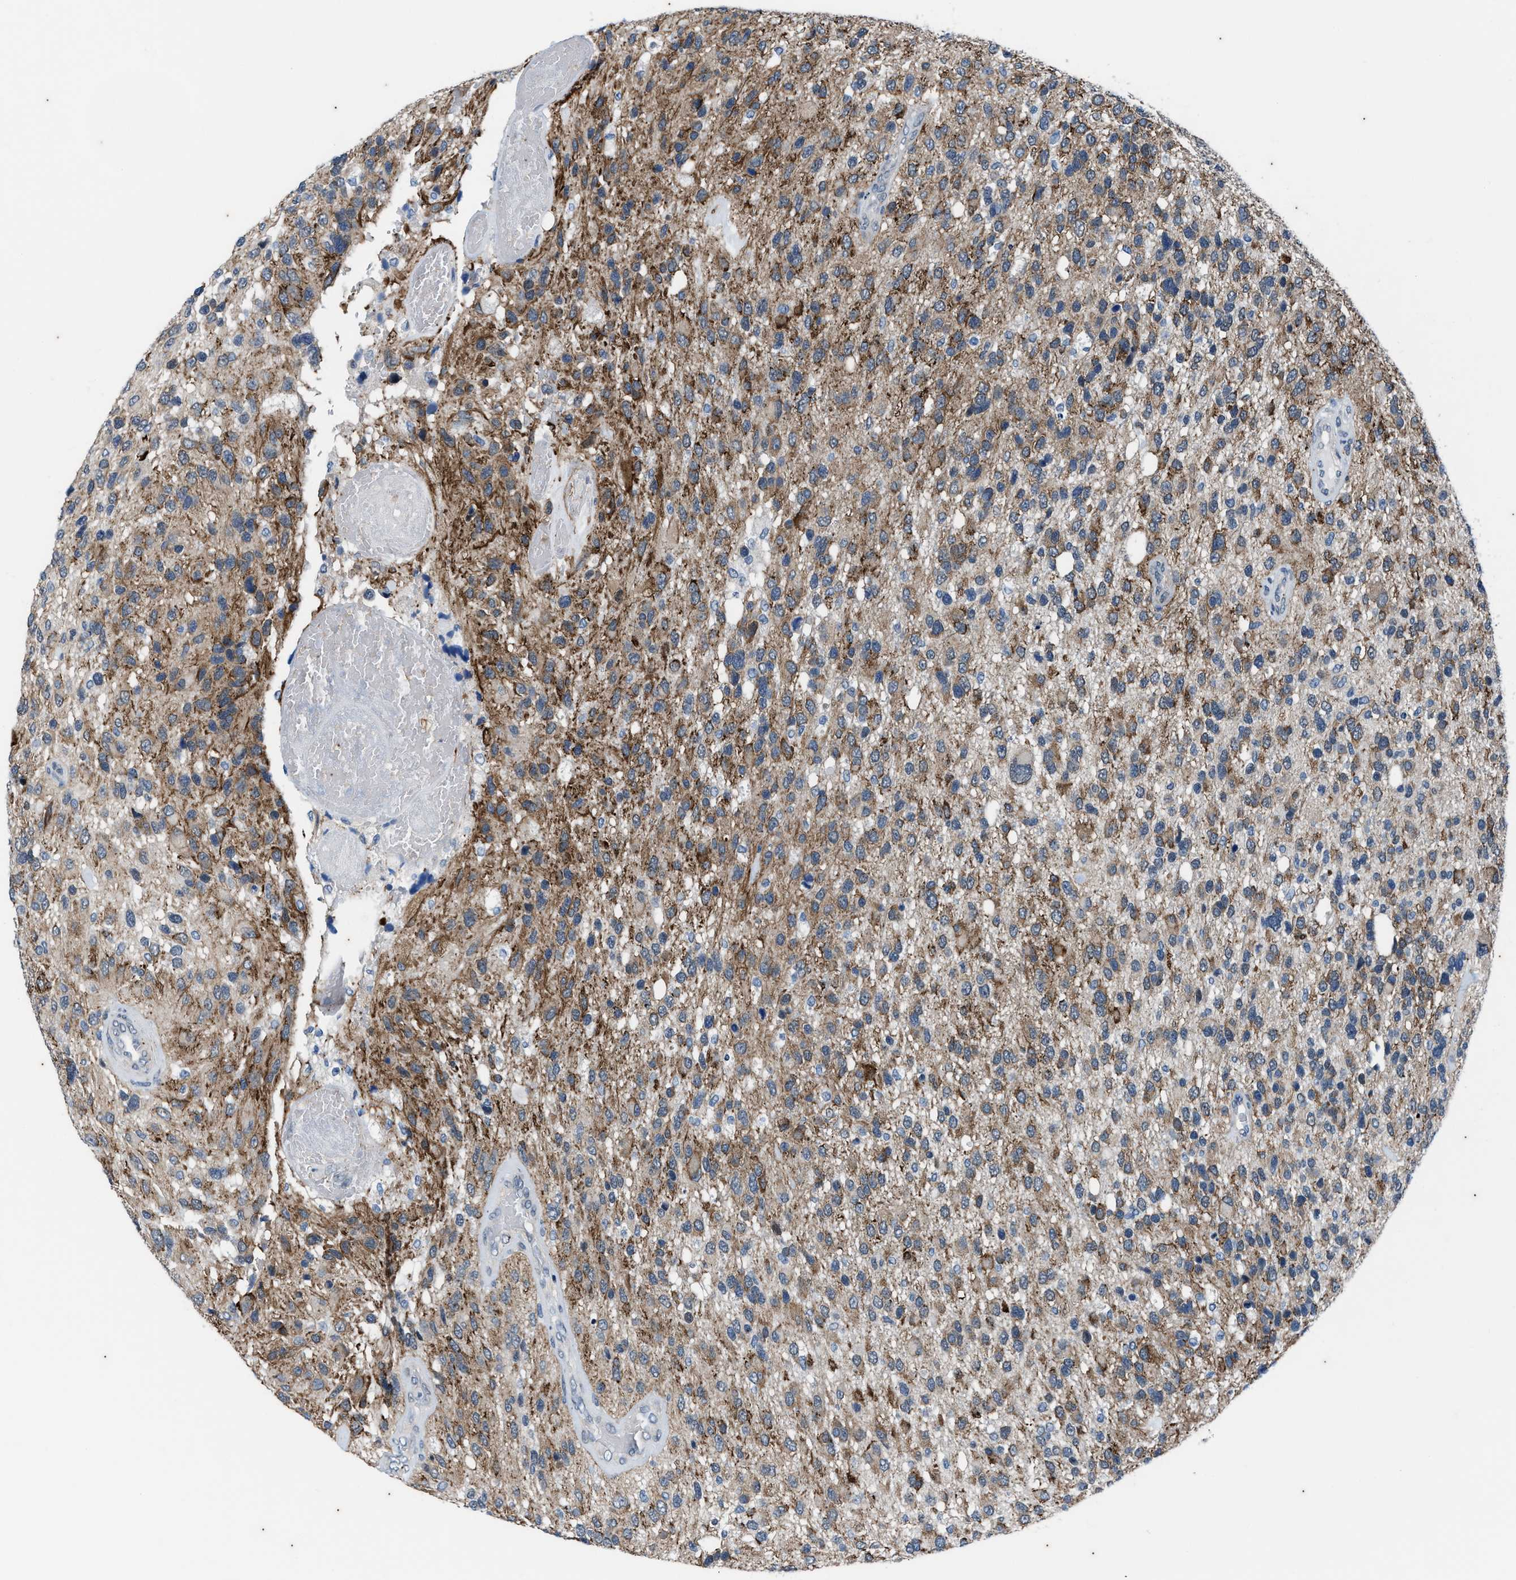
{"staining": {"intensity": "moderate", "quantity": "25%-75%", "location": "cytoplasmic/membranous"}, "tissue": "glioma", "cell_type": "Tumor cells", "image_type": "cancer", "snomed": [{"axis": "morphology", "description": "Glioma, malignant, High grade"}, {"axis": "topography", "description": "Brain"}], "caption": "Human glioma stained for a protein (brown) exhibits moderate cytoplasmic/membranous positive staining in approximately 25%-75% of tumor cells.", "gene": "KIF24", "patient": {"sex": "female", "age": 58}}